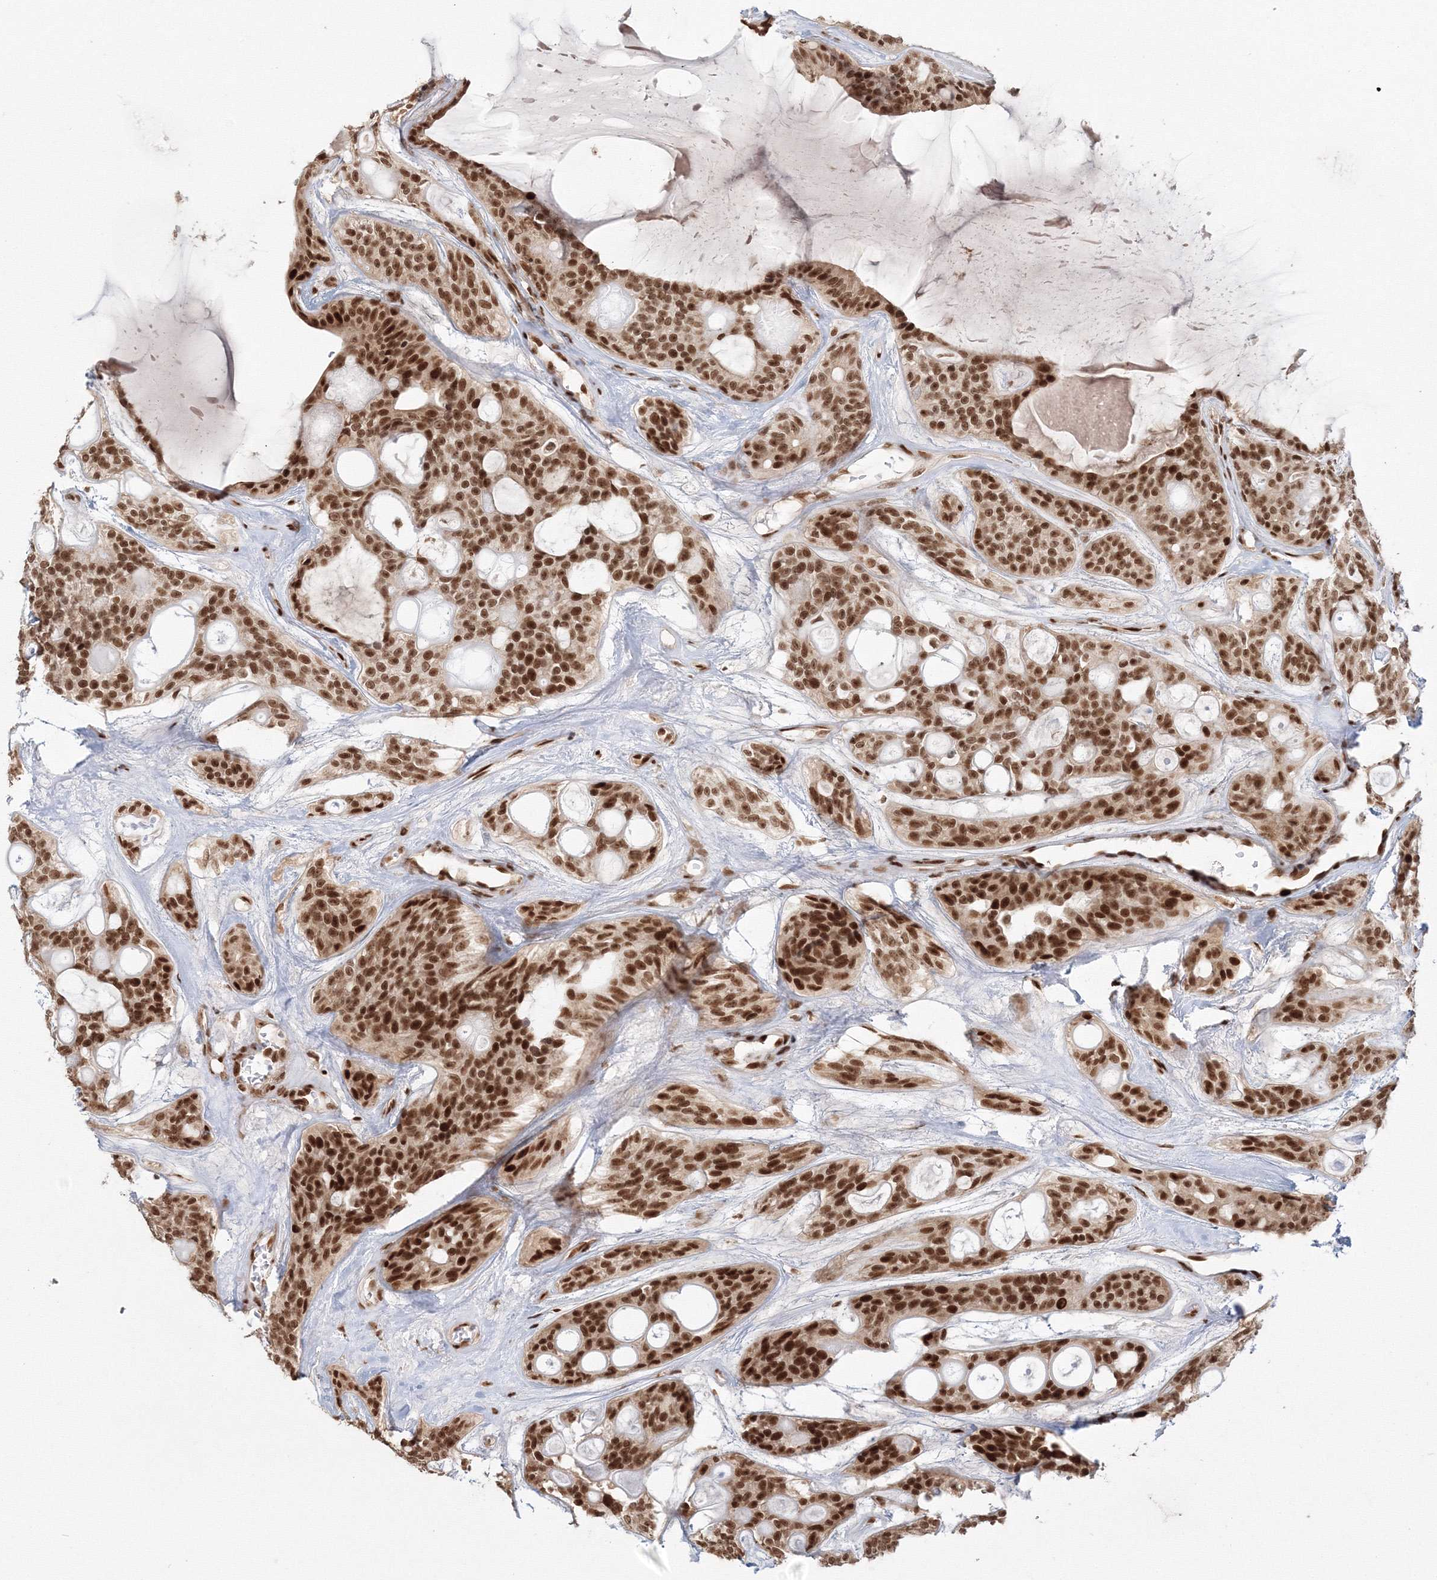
{"staining": {"intensity": "strong", "quantity": ">75%", "location": "nuclear"}, "tissue": "head and neck cancer", "cell_type": "Tumor cells", "image_type": "cancer", "snomed": [{"axis": "morphology", "description": "Adenocarcinoma, NOS"}, {"axis": "topography", "description": "Head-Neck"}], "caption": "Tumor cells show strong nuclear staining in approximately >75% of cells in head and neck adenocarcinoma.", "gene": "KIF20A", "patient": {"sex": "male", "age": 66}}